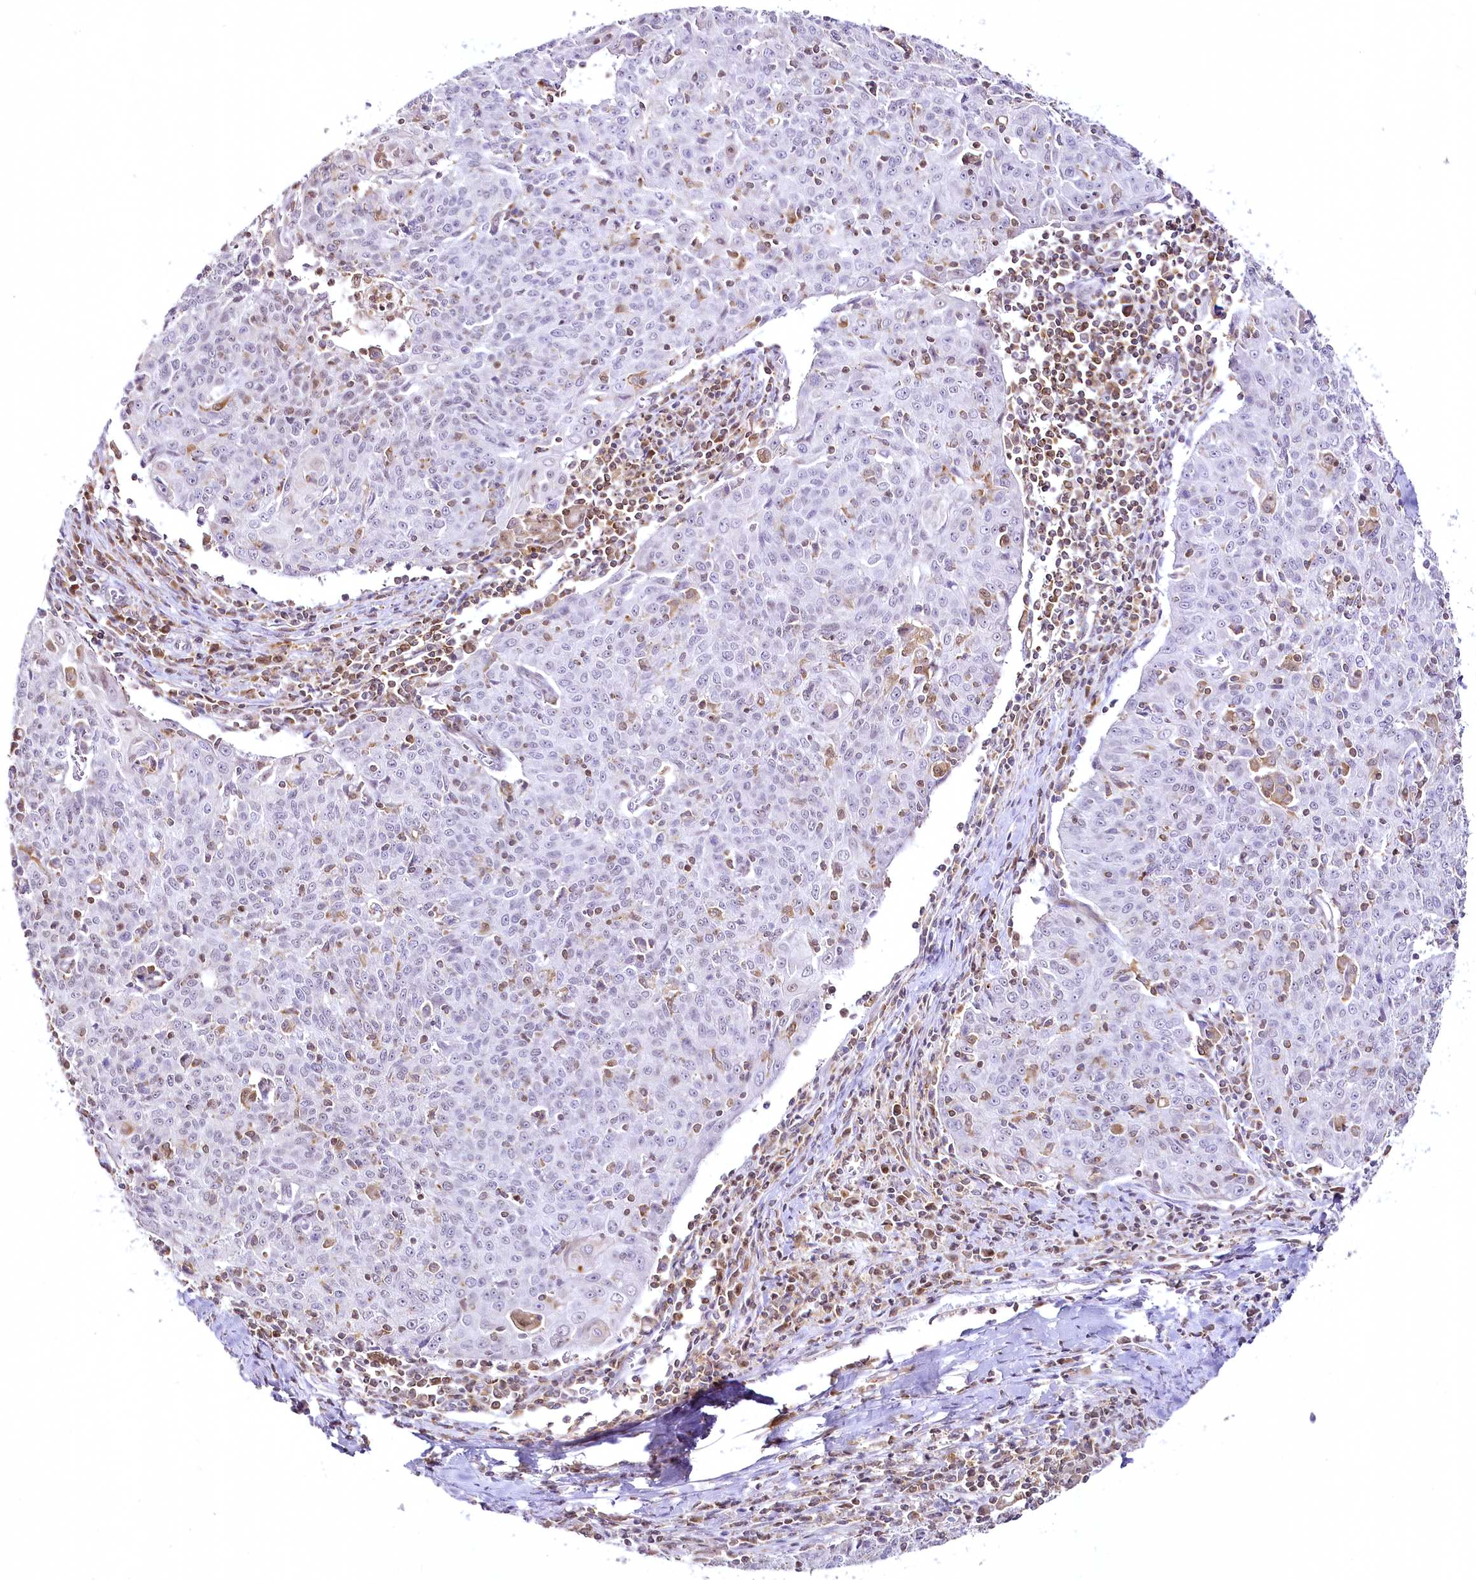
{"staining": {"intensity": "negative", "quantity": "none", "location": "none"}, "tissue": "cervical cancer", "cell_type": "Tumor cells", "image_type": "cancer", "snomed": [{"axis": "morphology", "description": "Squamous cell carcinoma, NOS"}, {"axis": "topography", "description": "Cervix"}], "caption": "IHC histopathology image of human cervical cancer (squamous cell carcinoma) stained for a protein (brown), which demonstrates no staining in tumor cells.", "gene": "DOCK2", "patient": {"sex": "female", "age": 48}}